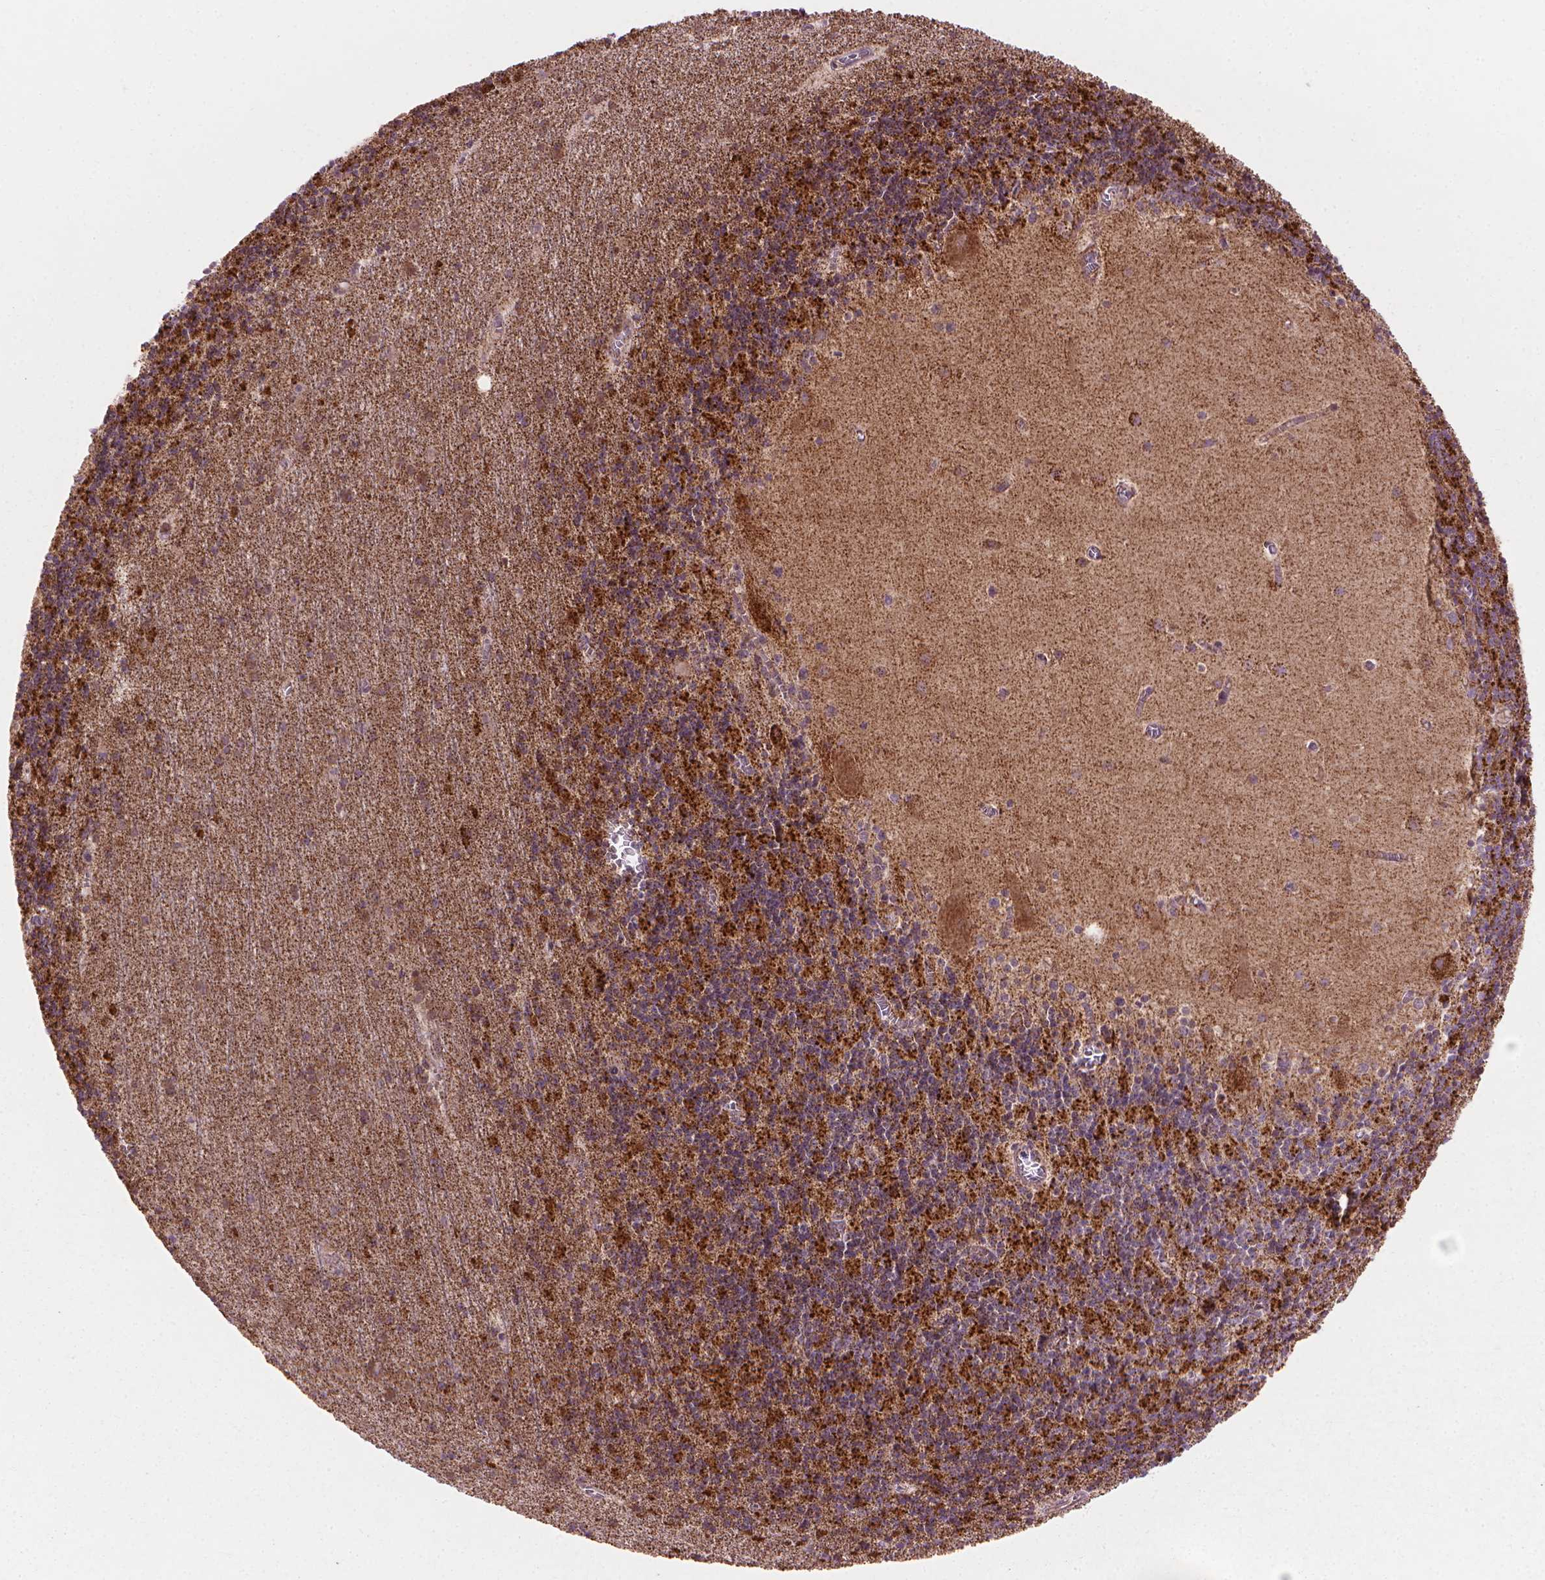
{"staining": {"intensity": "strong", "quantity": "25%-75%", "location": "cytoplasmic/membranous"}, "tissue": "cerebellum", "cell_type": "Cells in granular layer", "image_type": "normal", "snomed": [{"axis": "morphology", "description": "Normal tissue, NOS"}, {"axis": "topography", "description": "Cerebellum"}], "caption": "Immunohistochemistry (DAB) staining of benign human cerebellum exhibits strong cytoplasmic/membranous protein staining in approximately 25%-75% of cells in granular layer.", "gene": "VARS2", "patient": {"sex": "male", "age": 70}}